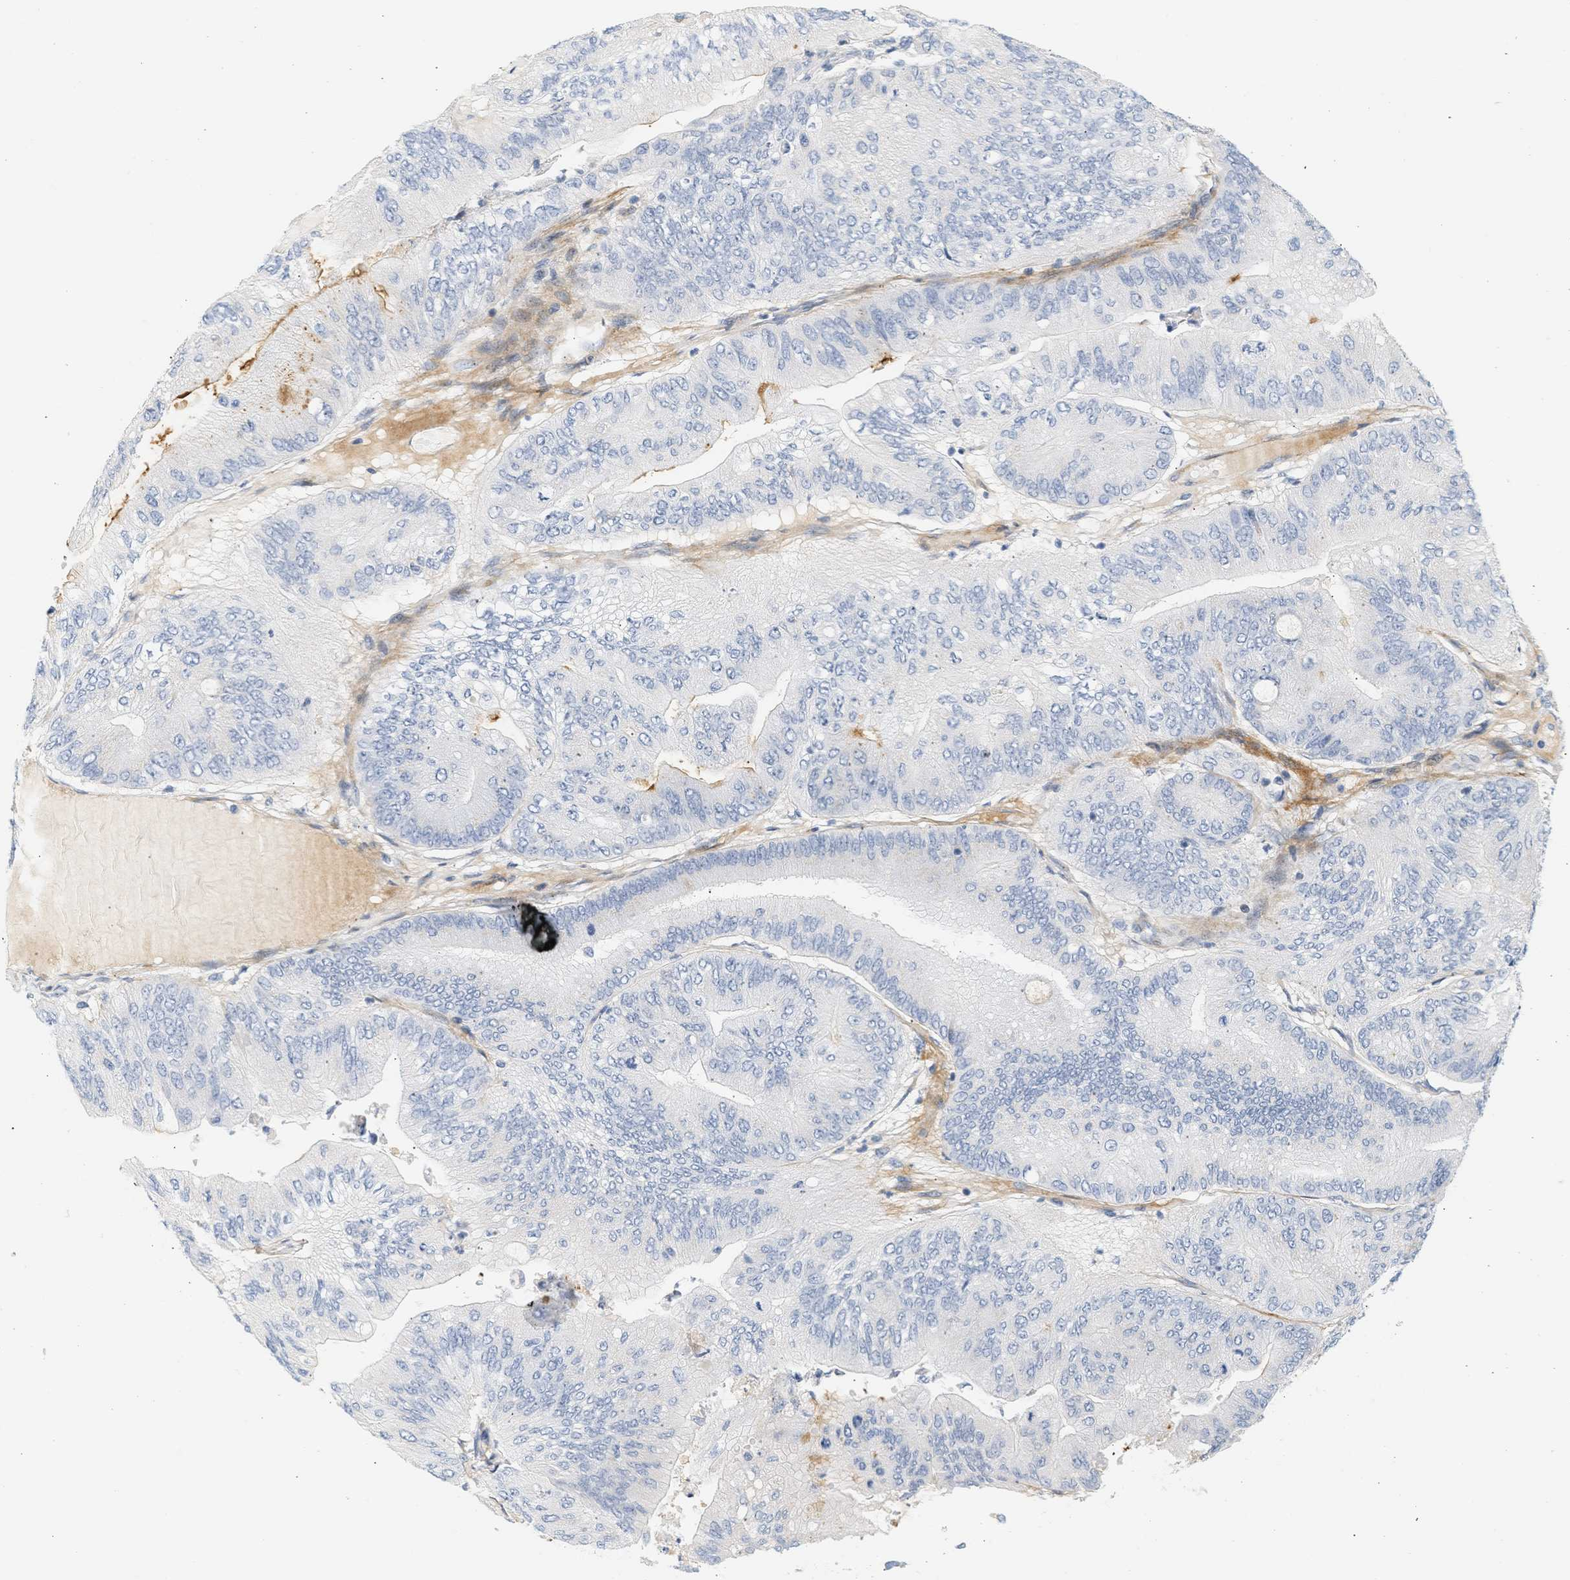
{"staining": {"intensity": "negative", "quantity": "none", "location": "none"}, "tissue": "ovarian cancer", "cell_type": "Tumor cells", "image_type": "cancer", "snomed": [{"axis": "morphology", "description": "Cystadenocarcinoma, mucinous, NOS"}, {"axis": "topography", "description": "Ovary"}], "caption": "Human ovarian cancer (mucinous cystadenocarcinoma) stained for a protein using IHC exhibits no expression in tumor cells.", "gene": "SLC30A7", "patient": {"sex": "female", "age": 61}}